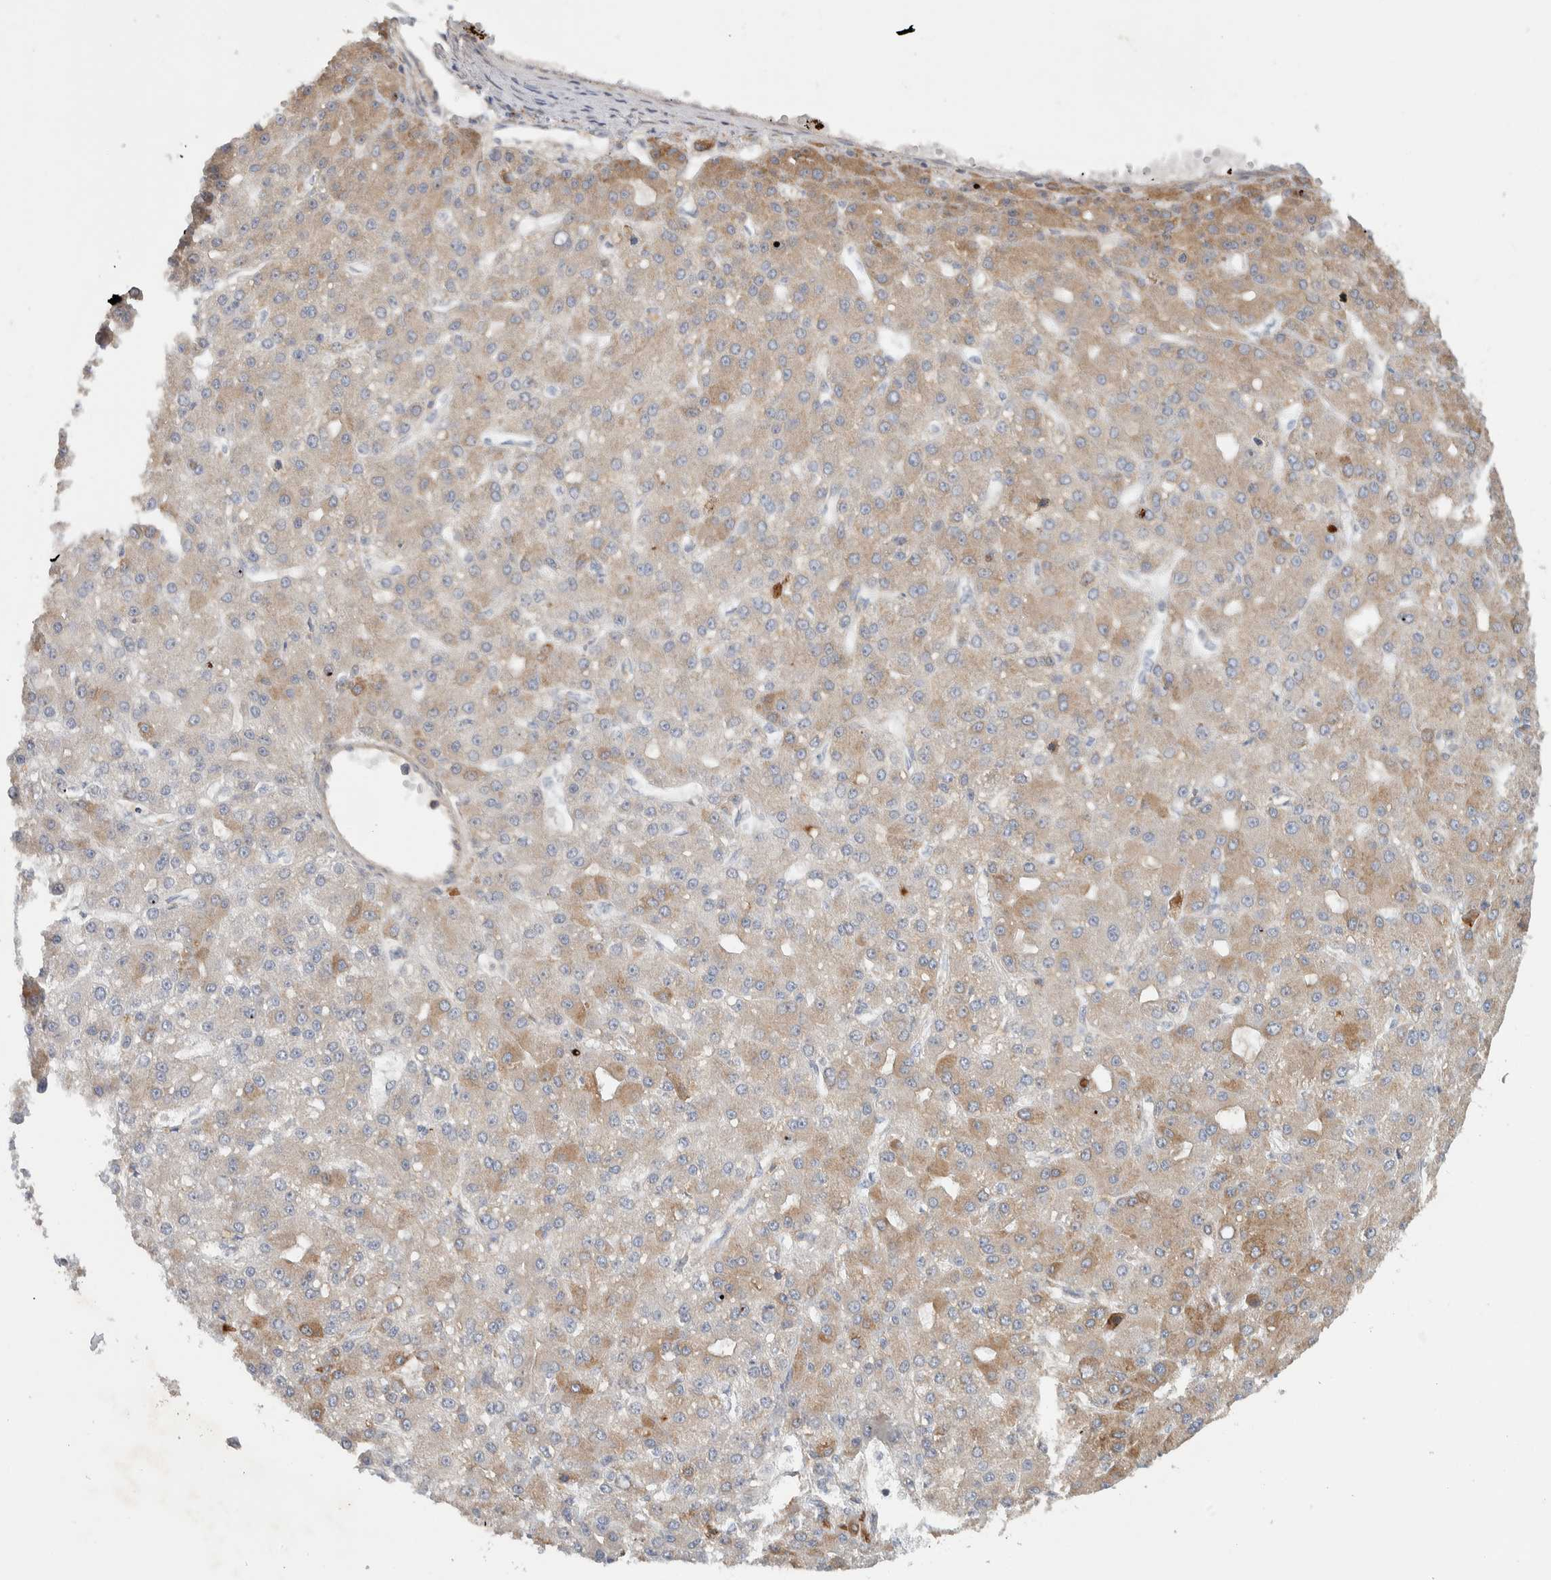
{"staining": {"intensity": "moderate", "quantity": "<25%", "location": "cytoplasmic/membranous"}, "tissue": "liver cancer", "cell_type": "Tumor cells", "image_type": "cancer", "snomed": [{"axis": "morphology", "description": "Carcinoma, Hepatocellular, NOS"}, {"axis": "topography", "description": "Liver"}], "caption": "Hepatocellular carcinoma (liver) stained for a protein displays moderate cytoplasmic/membranous positivity in tumor cells. (DAB IHC, brown staining for protein, blue staining for nuclei).", "gene": "ADCY8", "patient": {"sex": "male", "age": 67}}